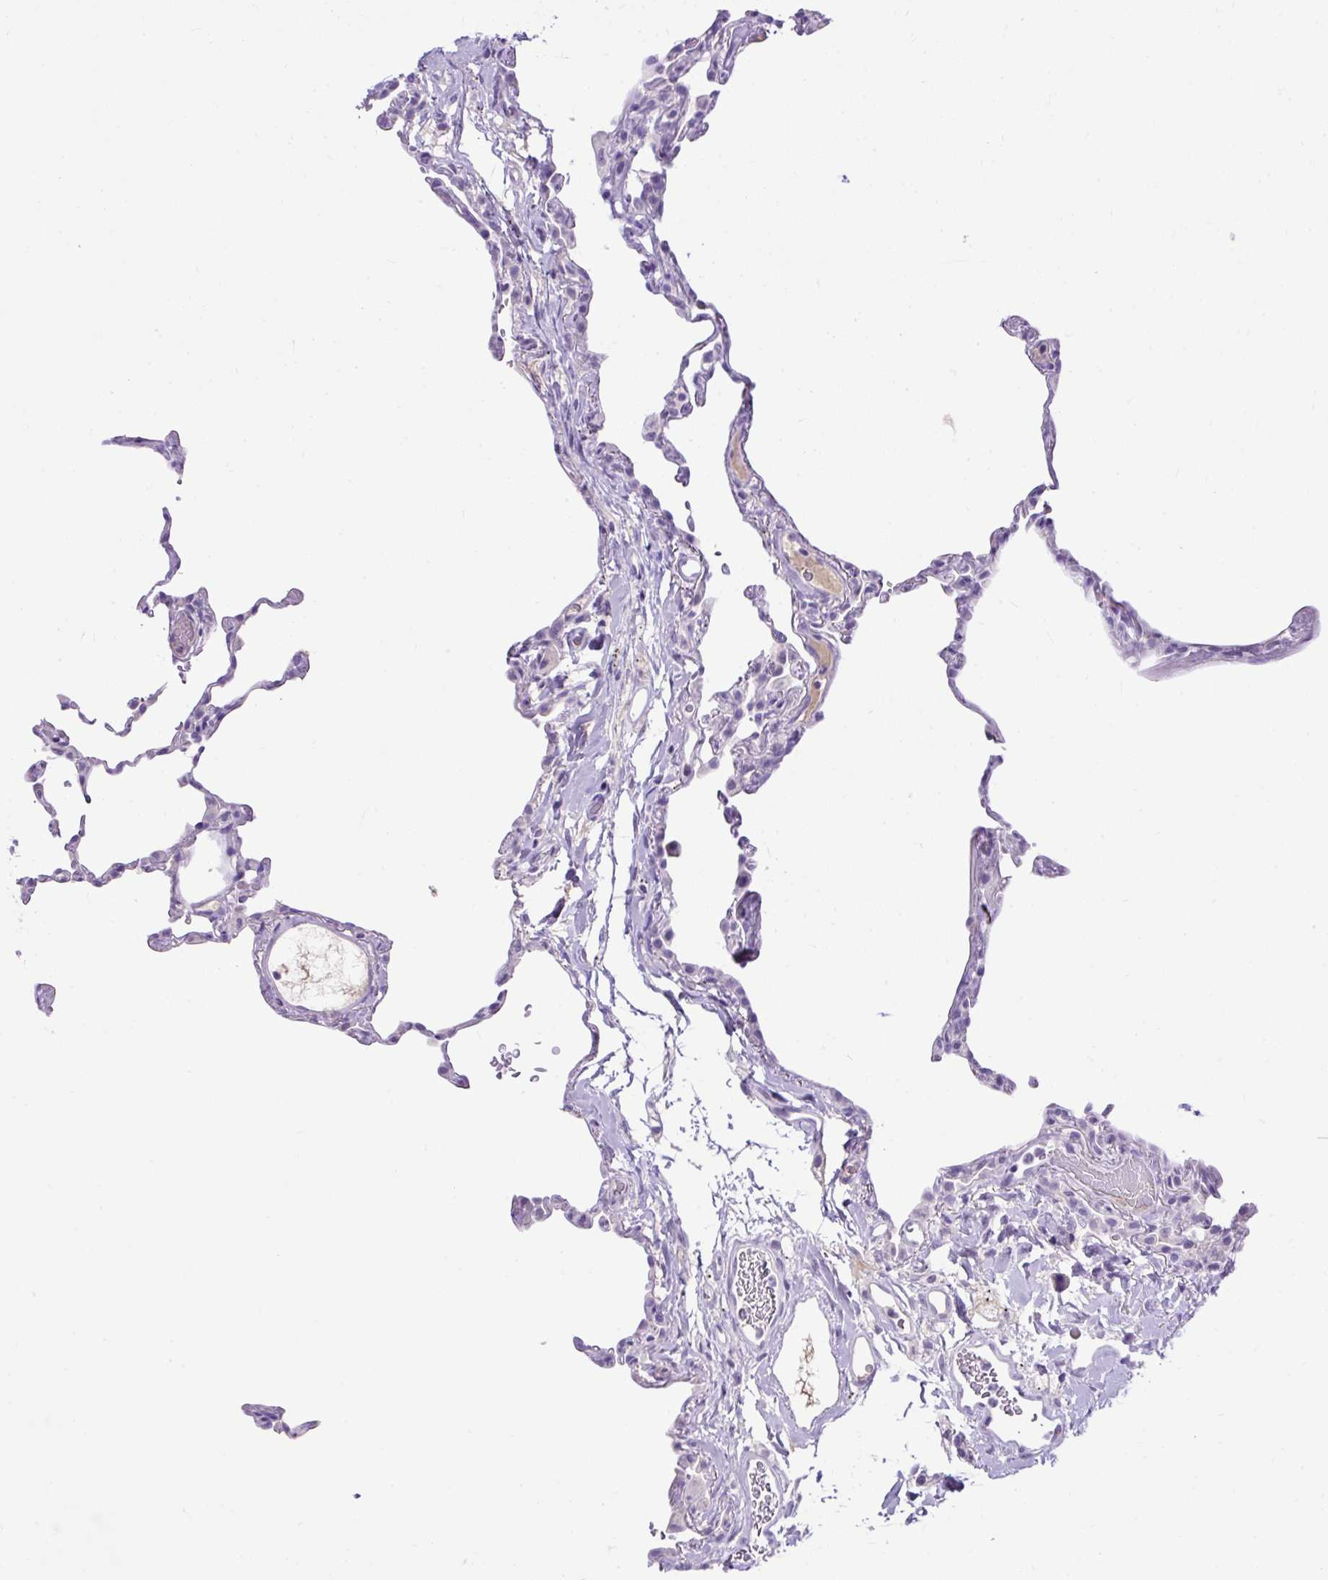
{"staining": {"intensity": "negative", "quantity": "none", "location": "none"}, "tissue": "lung", "cell_type": "Alveolar cells", "image_type": "normal", "snomed": [{"axis": "morphology", "description": "Normal tissue, NOS"}, {"axis": "topography", "description": "Lung"}], "caption": "Lung stained for a protein using immunohistochemistry shows no expression alveolar cells.", "gene": "SPTBN5", "patient": {"sex": "female", "age": 57}}